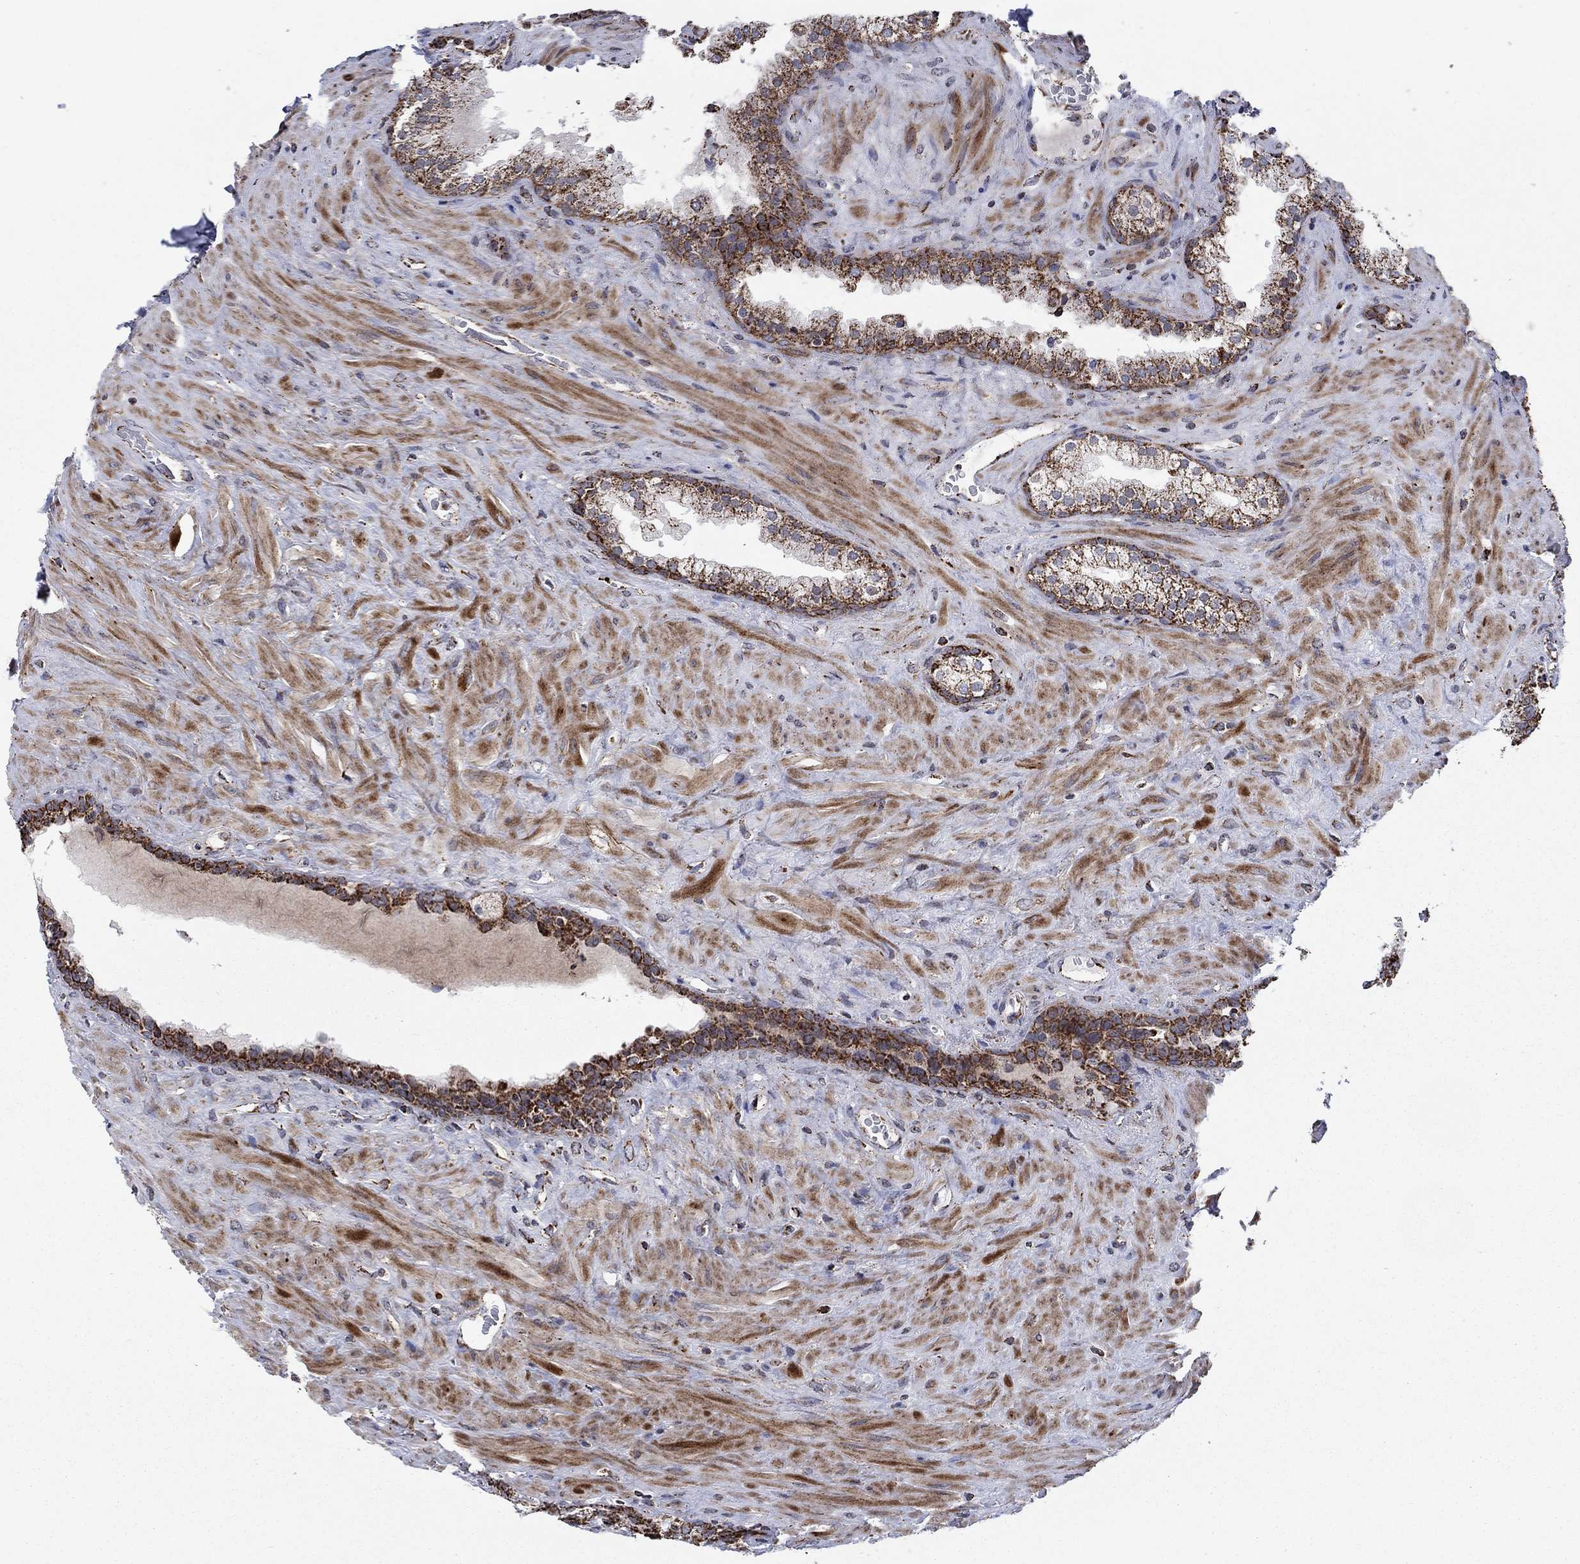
{"staining": {"intensity": "strong", "quantity": ">75%", "location": "cytoplasmic/membranous"}, "tissue": "prostate", "cell_type": "Glandular cells", "image_type": "normal", "snomed": [{"axis": "morphology", "description": "Normal tissue, NOS"}, {"axis": "topography", "description": "Prostate"}], "caption": "The image displays immunohistochemical staining of unremarkable prostate. There is strong cytoplasmic/membranous expression is identified in approximately >75% of glandular cells.", "gene": "MOAP1", "patient": {"sex": "male", "age": 63}}